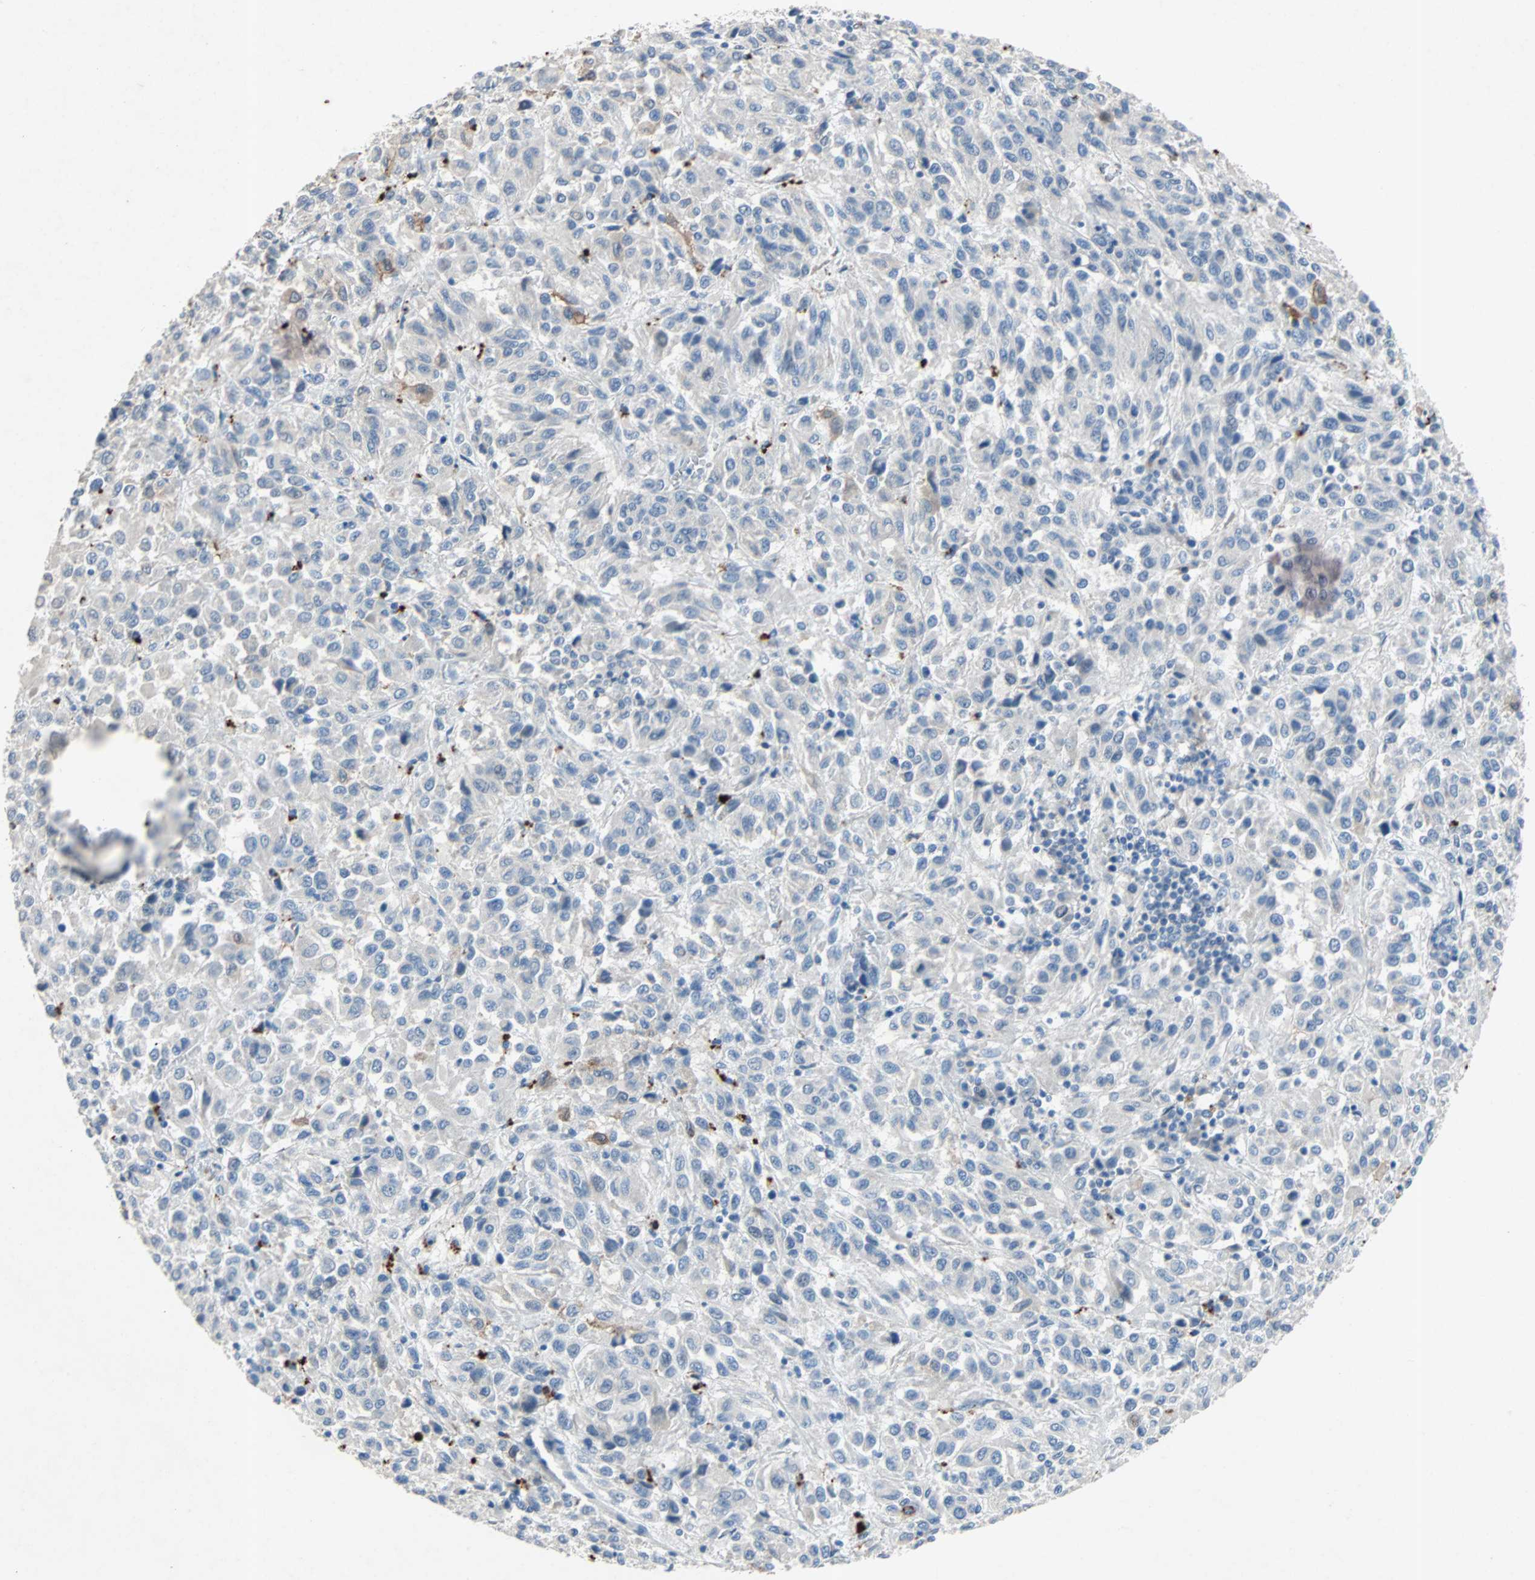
{"staining": {"intensity": "negative", "quantity": "none", "location": "none"}, "tissue": "melanoma", "cell_type": "Tumor cells", "image_type": "cancer", "snomed": [{"axis": "morphology", "description": "Malignant melanoma, Metastatic site"}, {"axis": "topography", "description": "Lung"}], "caption": "DAB (3,3'-diaminobenzidine) immunohistochemical staining of malignant melanoma (metastatic site) reveals no significant staining in tumor cells.", "gene": "PCDHB2", "patient": {"sex": "male", "age": 64}}